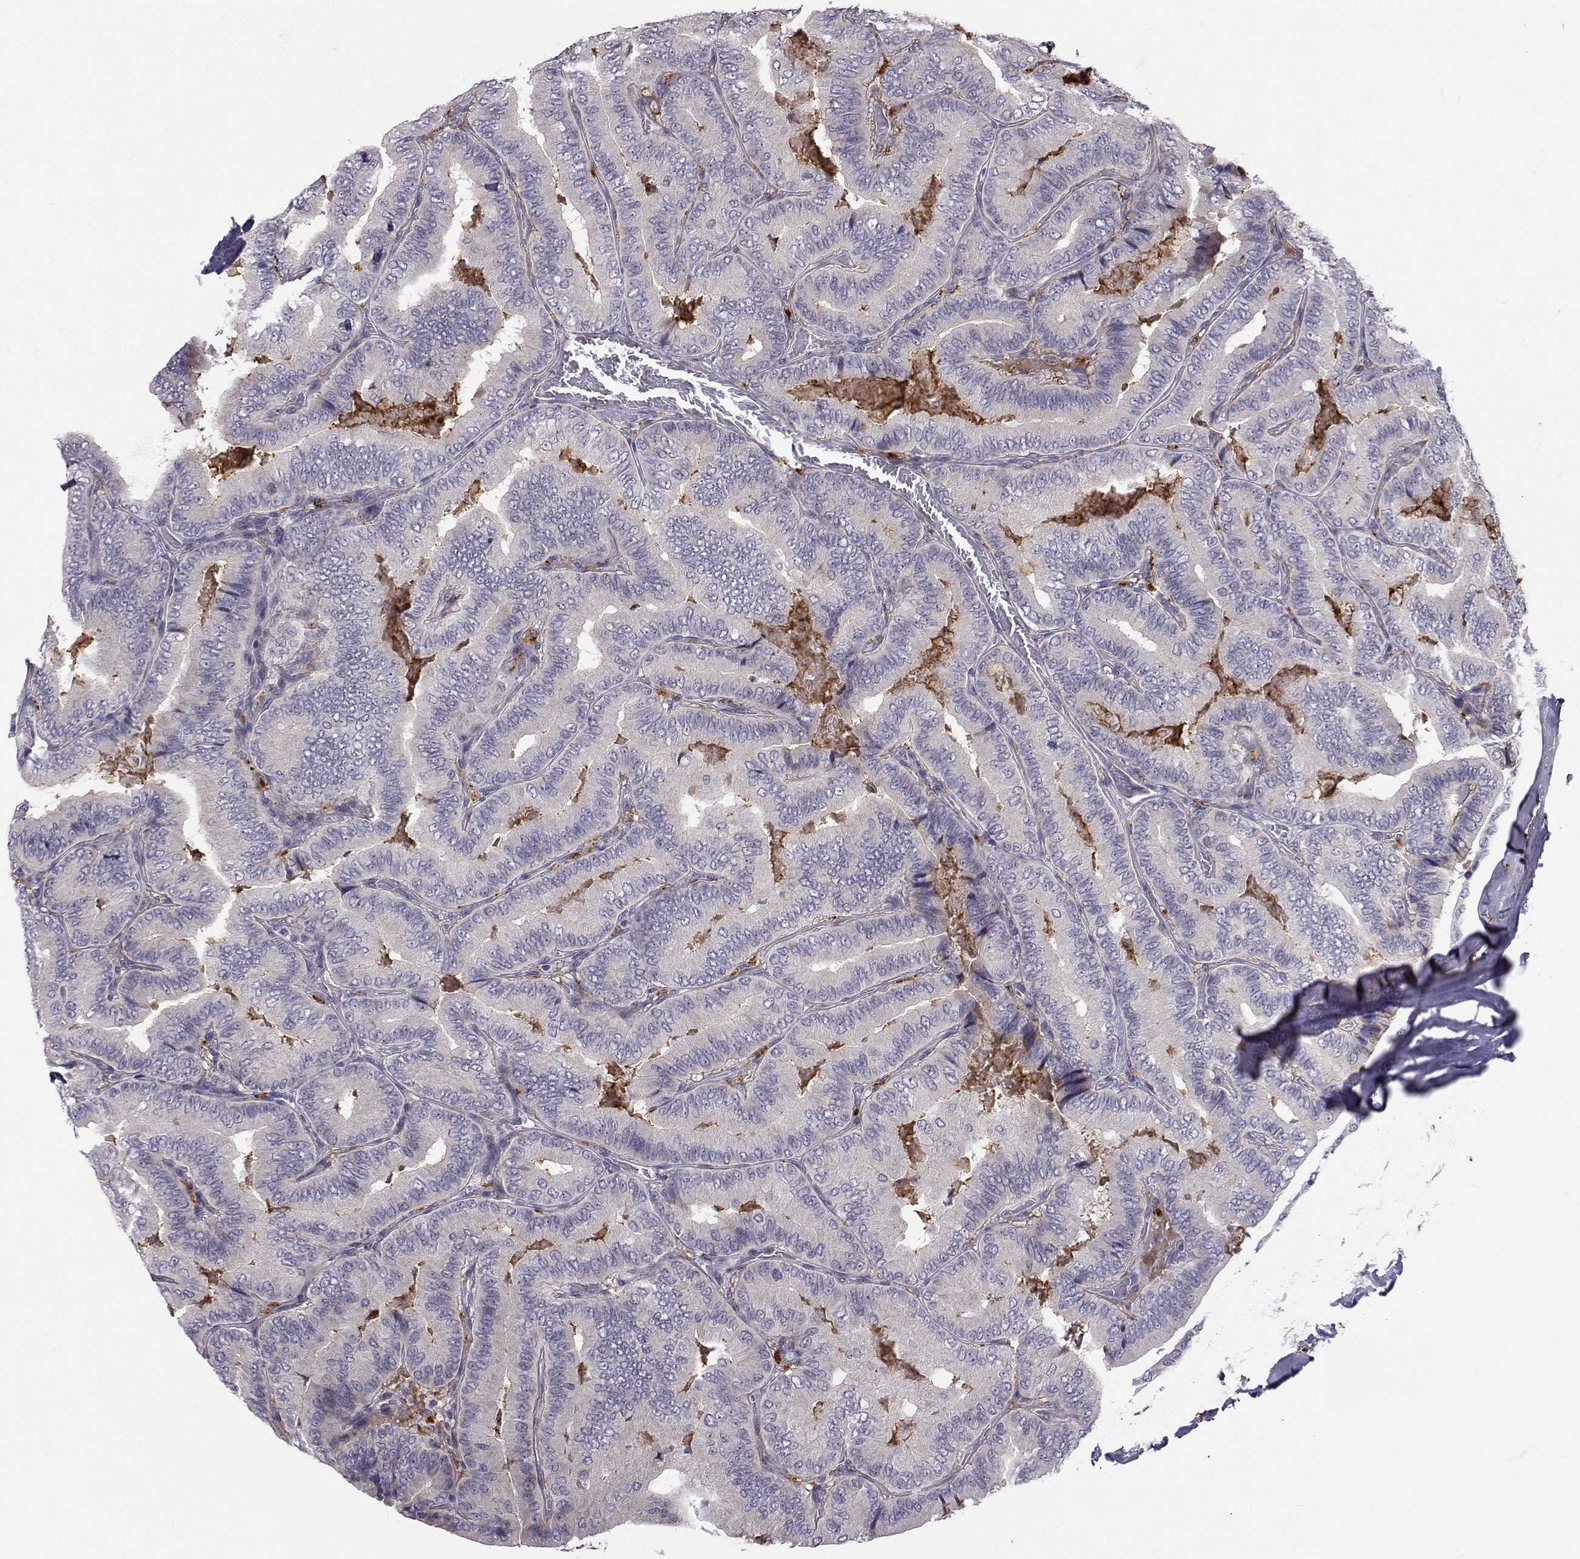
{"staining": {"intensity": "negative", "quantity": "none", "location": "none"}, "tissue": "thyroid cancer", "cell_type": "Tumor cells", "image_type": "cancer", "snomed": [{"axis": "morphology", "description": "Papillary adenocarcinoma, NOS"}, {"axis": "topography", "description": "Thyroid gland"}], "caption": "IHC photomicrograph of neoplastic tissue: papillary adenocarcinoma (thyroid) stained with DAB shows no significant protein positivity in tumor cells.", "gene": "SLC6A3", "patient": {"sex": "male", "age": 61}}